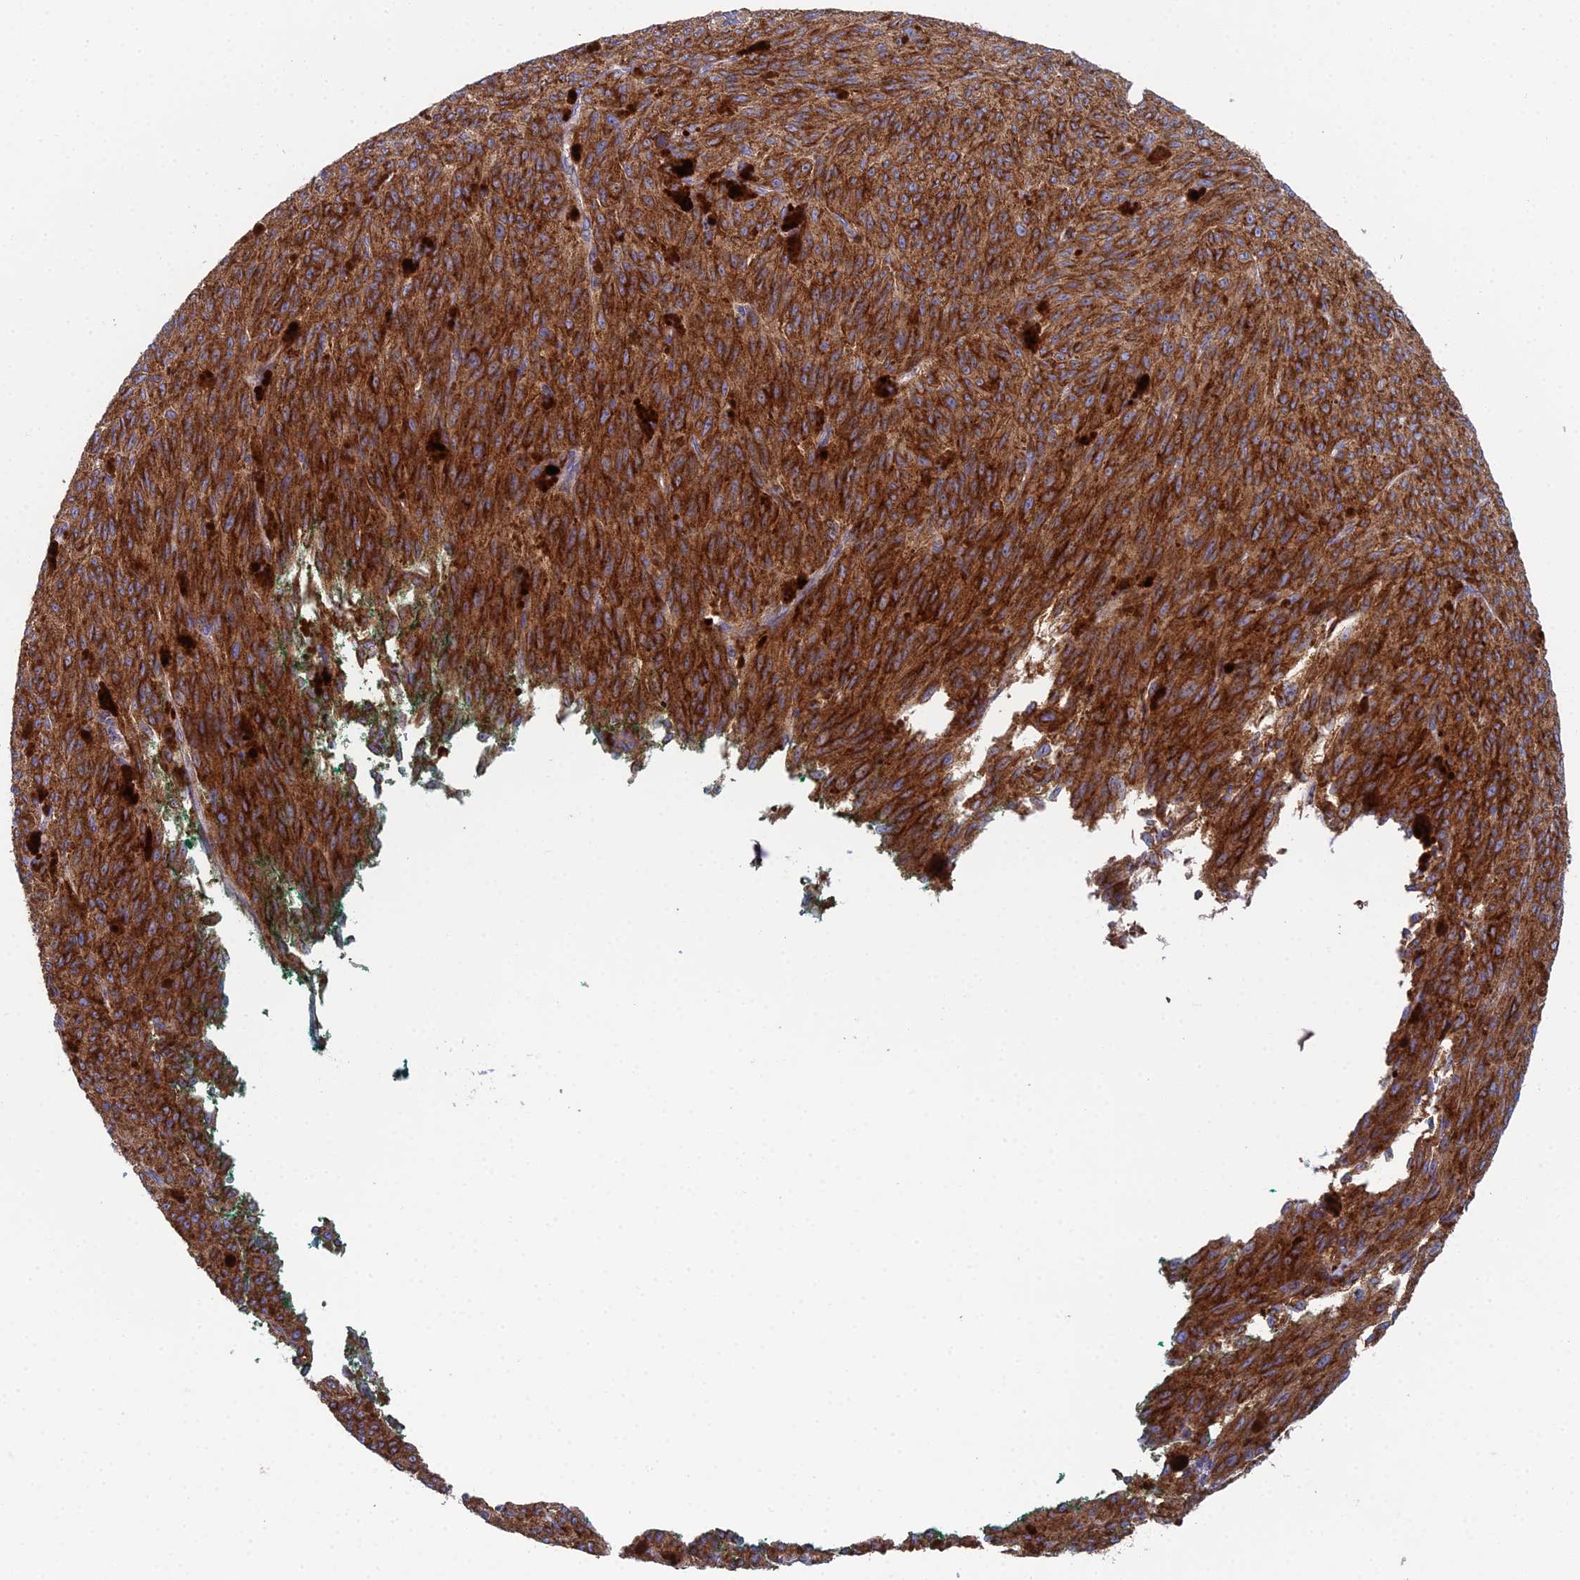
{"staining": {"intensity": "strong", "quantity": ">75%", "location": "cytoplasmic/membranous"}, "tissue": "melanoma", "cell_type": "Tumor cells", "image_type": "cancer", "snomed": [{"axis": "morphology", "description": "Malignant melanoma, NOS"}, {"axis": "topography", "description": "Skin"}], "caption": "DAB (3,3'-diaminobenzidine) immunohistochemical staining of malignant melanoma demonstrates strong cytoplasmic/membranous protein positivity in about >75% of tumor cells. Nuclei are stained in blue.", "gene": "CLCN3", "patient": {"sex": "female", "age": 52}}